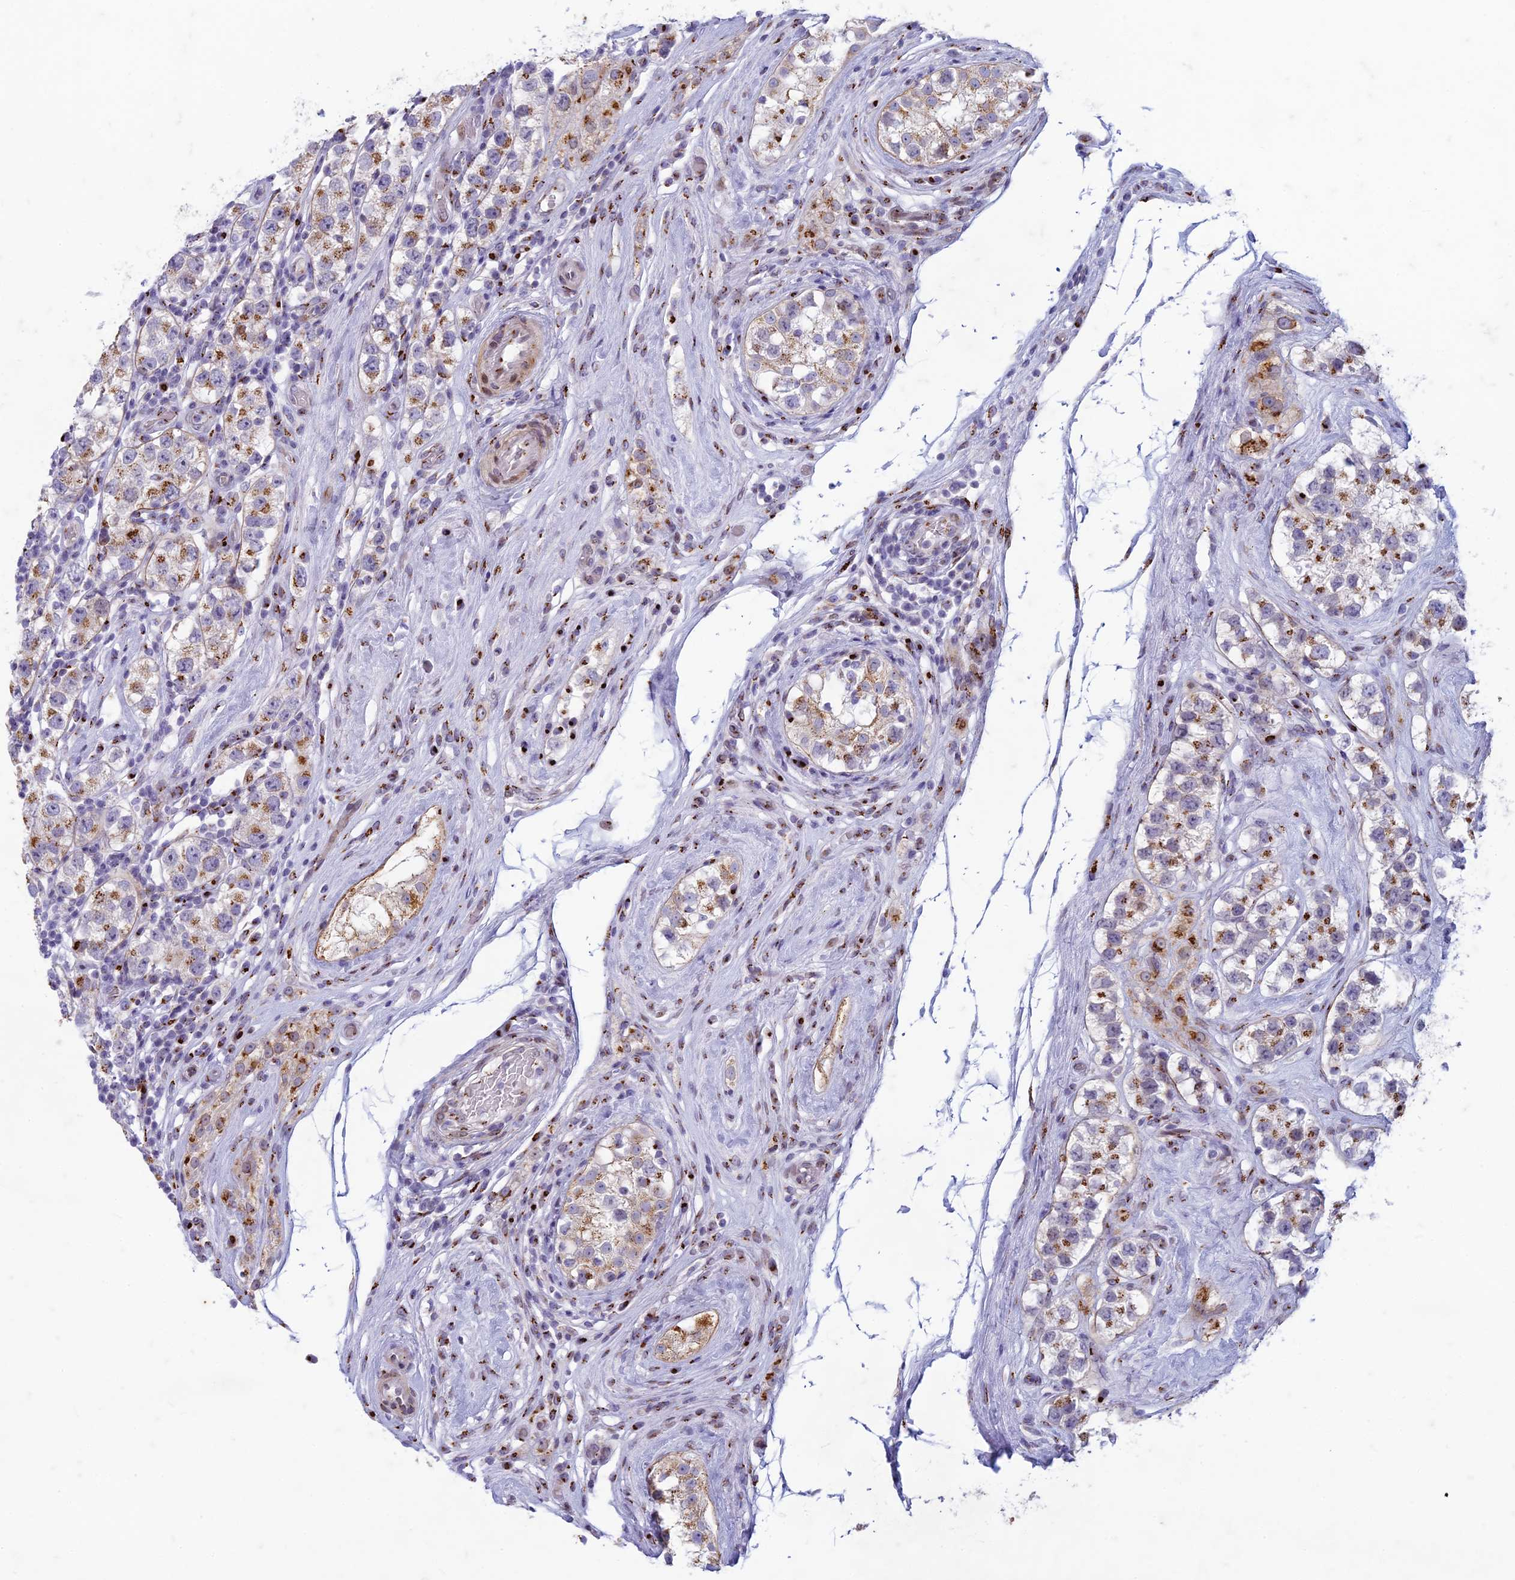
{"staining": {"intensity": "moderate", "quantity": ">75%", "location": "cytoplasmic/membranous"}, "tissue": "testis cancer", "cell_type": "Tumor cells", "image_type": "cancer", "snomed": [{"axis": "morphology", "description": "Seminoma, NOS"}, {"axis": "topography", "description": "Testis"}], "caption": "Brown immunohistochemical staining in testis cancer displays moderate cytoplasmic/membranous expression in about >75% of tumor cells. (brown staining indicates protein expression, while blue staining denotes nuclei).", "gene": "FAM3C", "patient": {"sex": "male", "age": 34}}